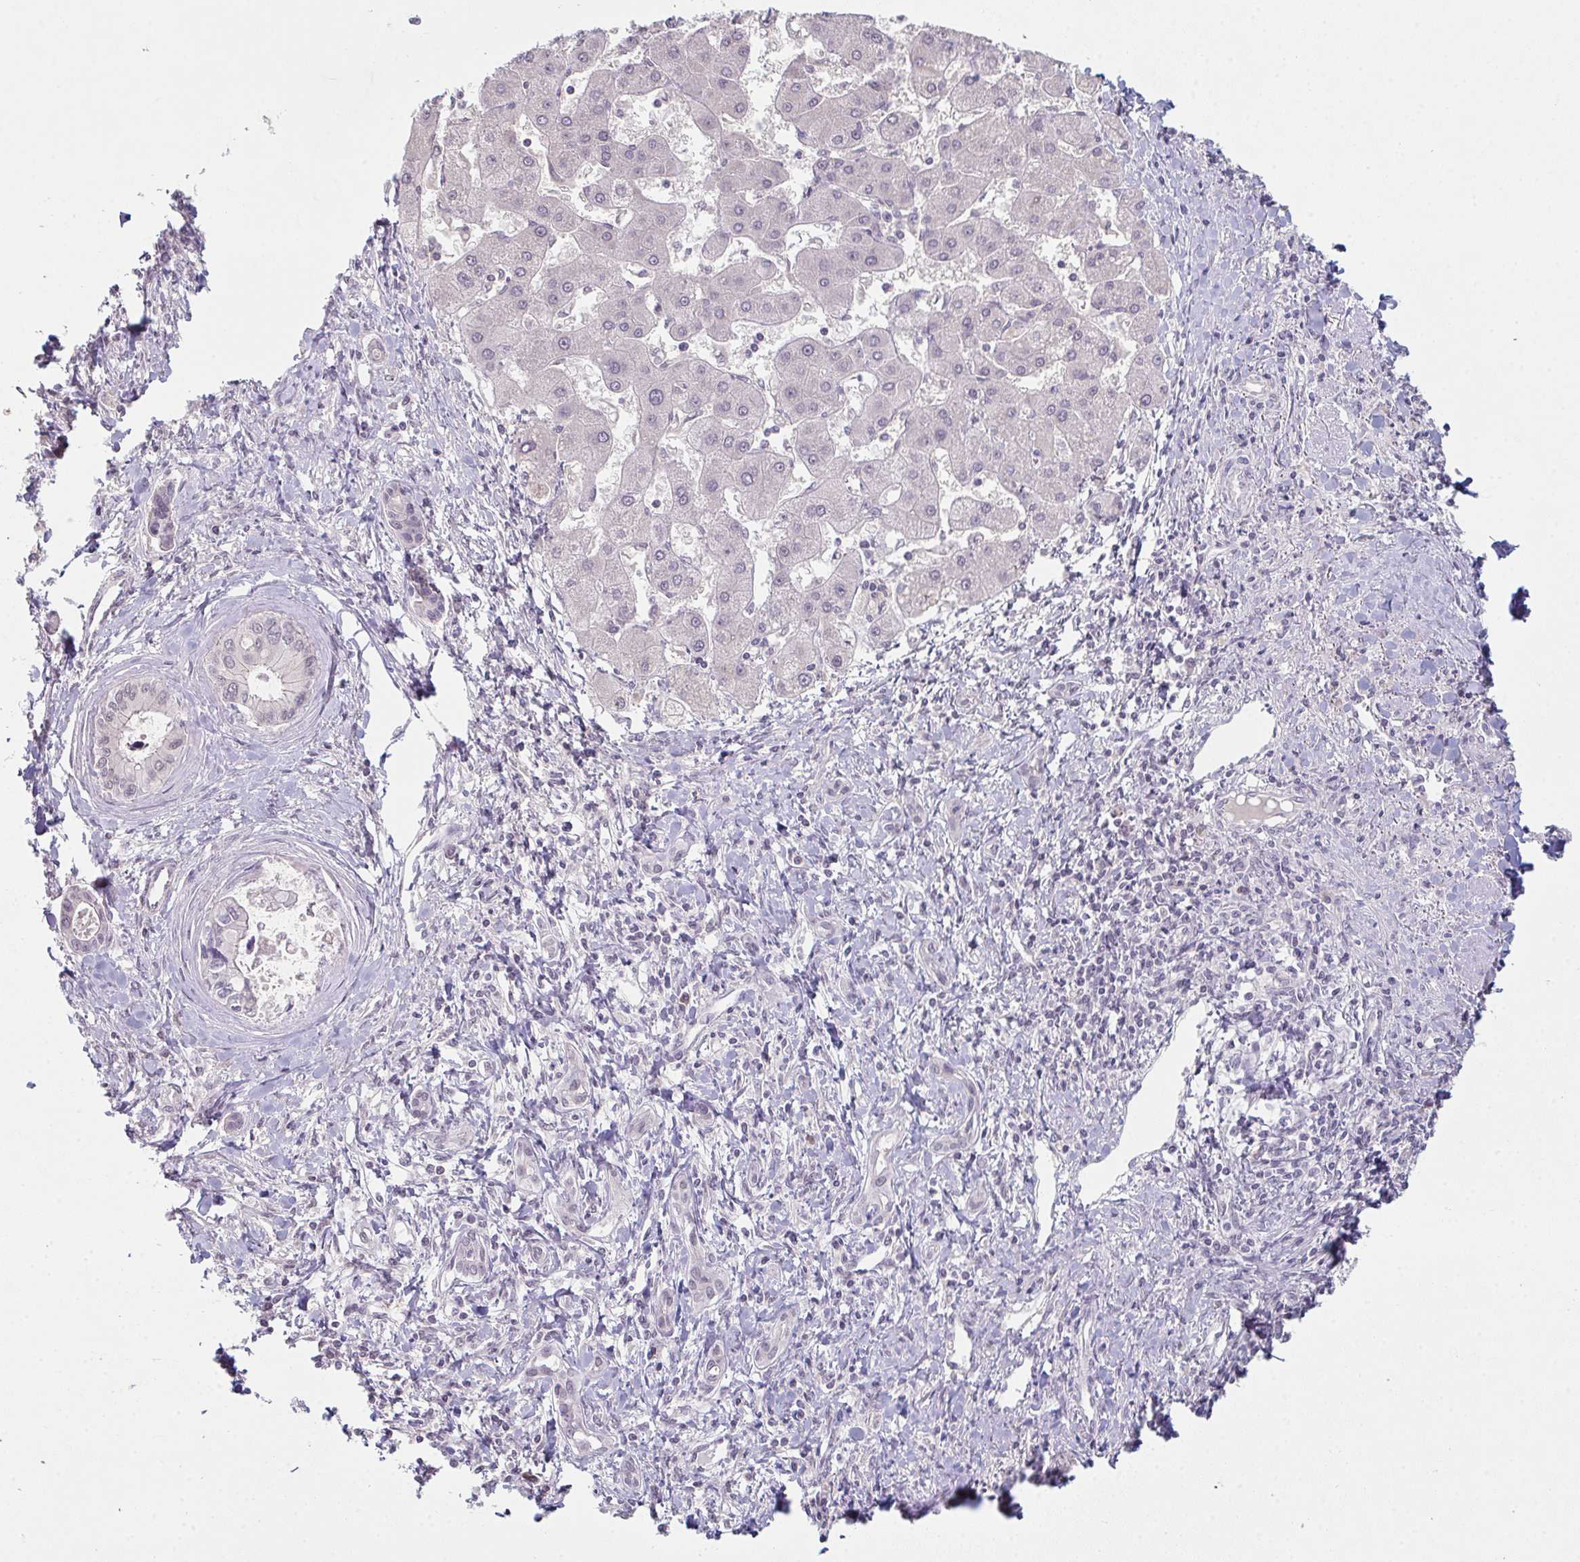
{"staining": {"intensity": "negative", "quantity": "none", "location": "none"}, "tissue": "liver cancer", "cell_type": "Tumor cells", "image_type": "cancer", "snomed": [{"axis": "morphology", "description": "Cholangiocarcinoma"}, {"axis": "topography", "description": "Liver"}], "caption": "Immunohistochemistry photomicrograph of neoplastic tissue: liver cholangiocarcinoma stained with DAB demonstrates no significant protein expression in tumor cells.", "gene": "ZNF214", "patient": {"sex": "male", "age": 66}}